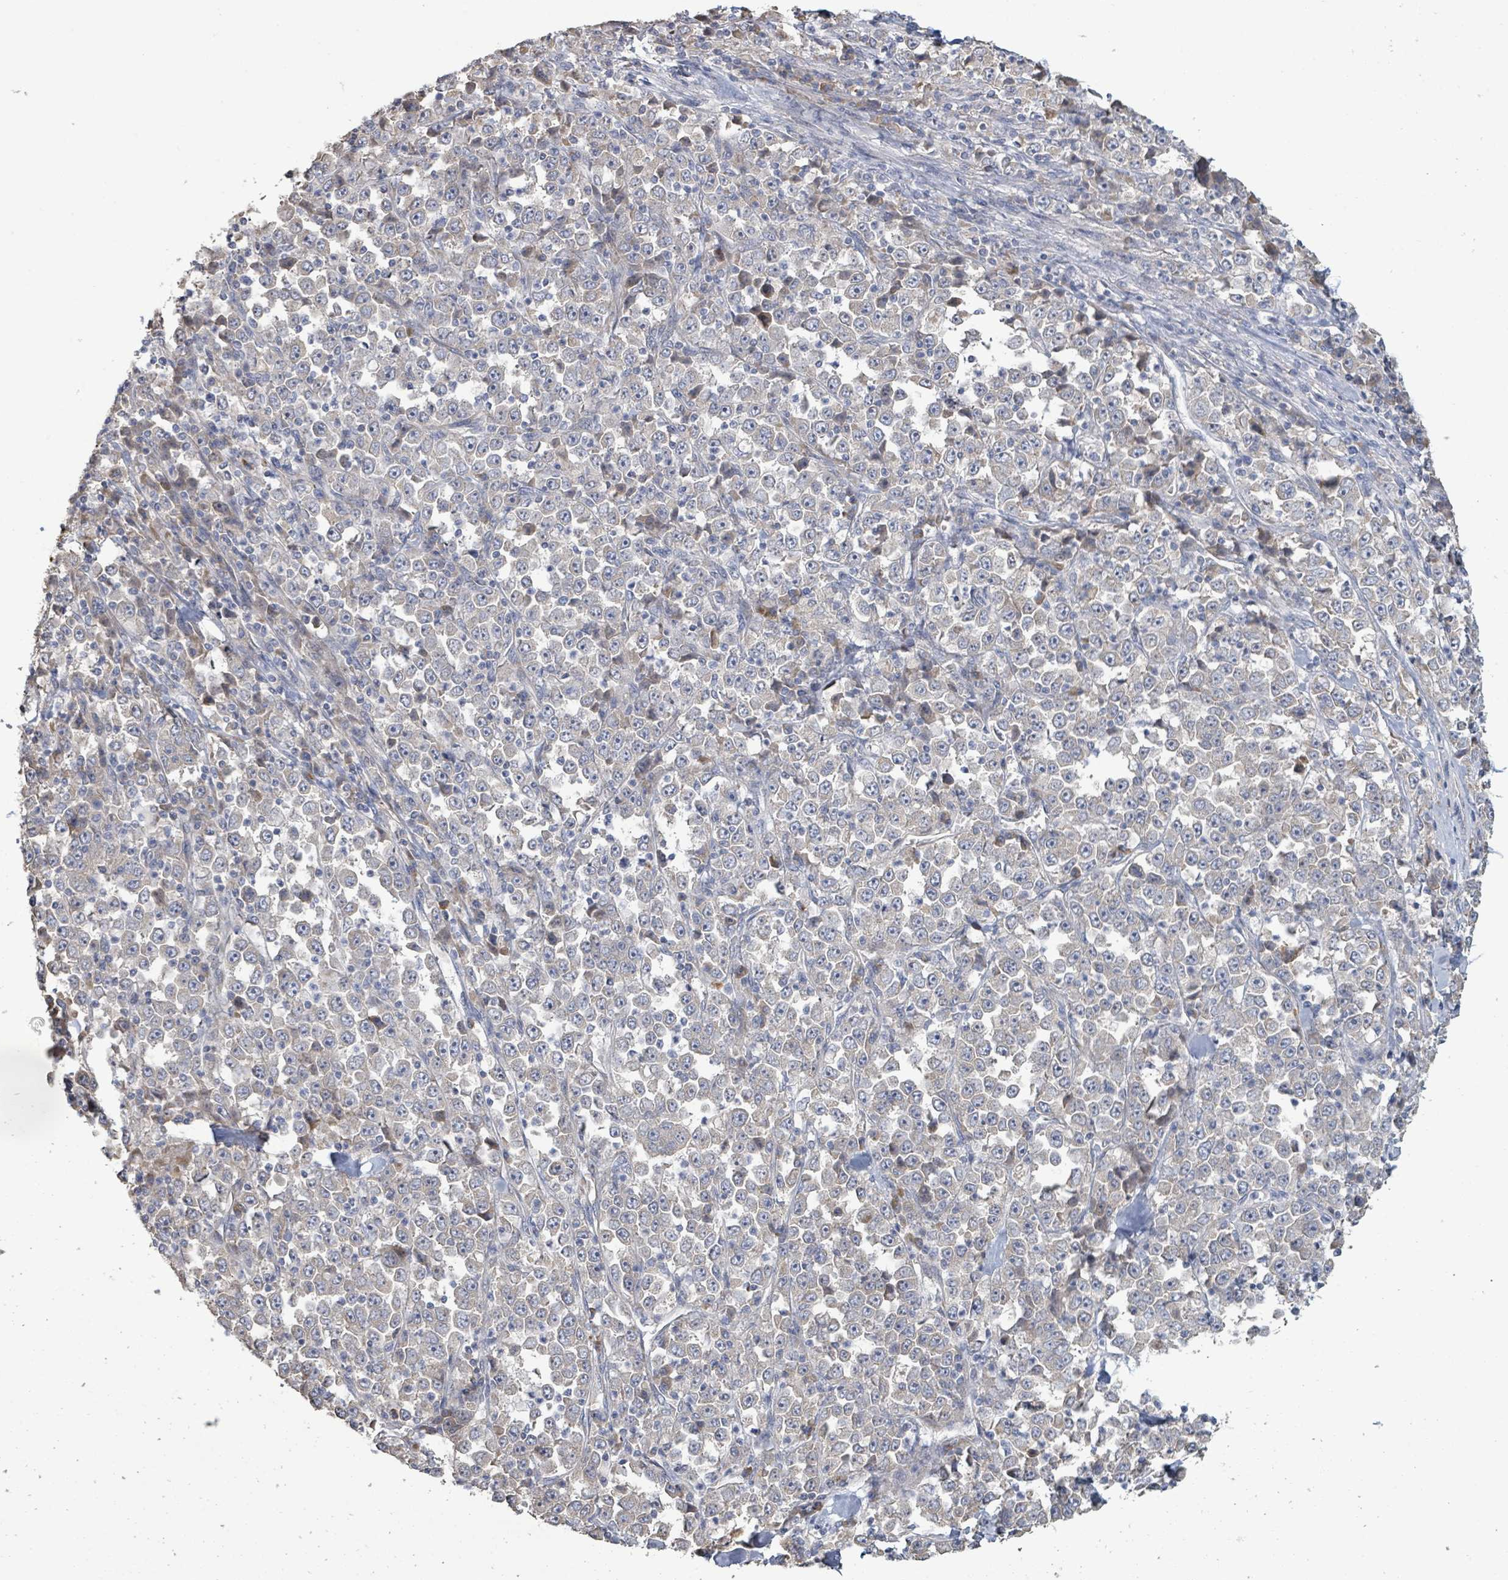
{"staining": {"intensity": "negative", "quantity": "none", "location": "none"}, "tissue": "stomach cancer", "cell_type": "Tumor cells", "image_type": "cancer", "snomed": [{"axis": "morphology", "description": "Normal tissue, NOS"}, {"axis": "morphology", "description": "Adenocarcinoma, NOS"}, {"axis": "topography", "description": "Stomach, upper"}, {"axis": "topography", "description": "Stomach"}], "caption": "Tumor cells show no significant protein positivity in adenocarcinoma (stomach).", "gene": "KCNS2", "patient": {"sex": "male", "age": 59}}